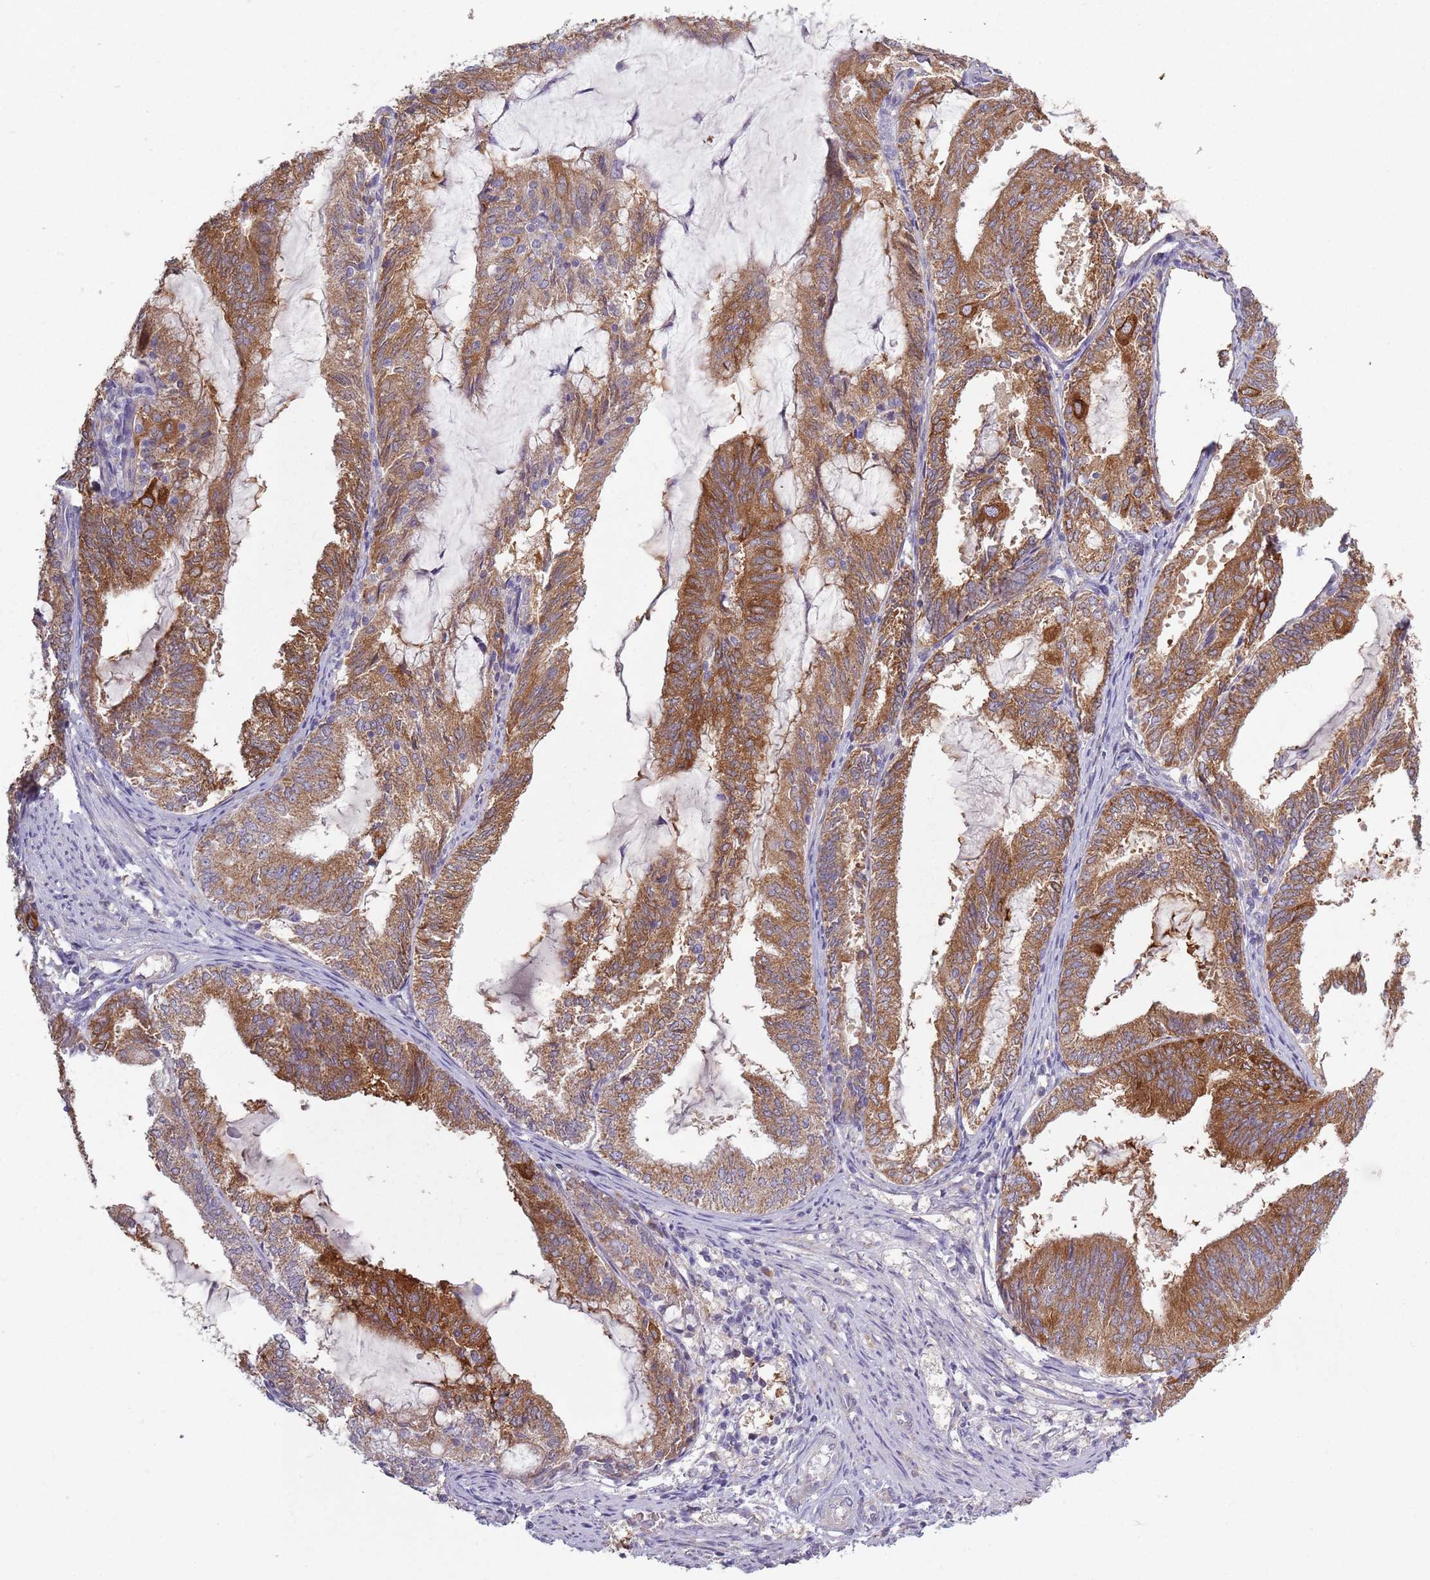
{"staining": {"intensity": "strong", "quantity": ">75%", "location": "cytoplasmic/membranous"}, "tissue": "endometrial cancer", "cell_type": "Tumor cells", "image_type": "cancer", "snomed": [{"axis": "morphology", "description": "Adenocarcinoma, NOS"}, {"axis": "topography", "description": "Endometrium"}], "caption": "Immunohistochemical staining of endometrial cancer (adenocarcinoma) reveals strong cytoplasmic/membranous protein expression in approximately >75% of tumor cells.", "gene": "COQ5", "patient": {"sex": "female", "age": 81}}